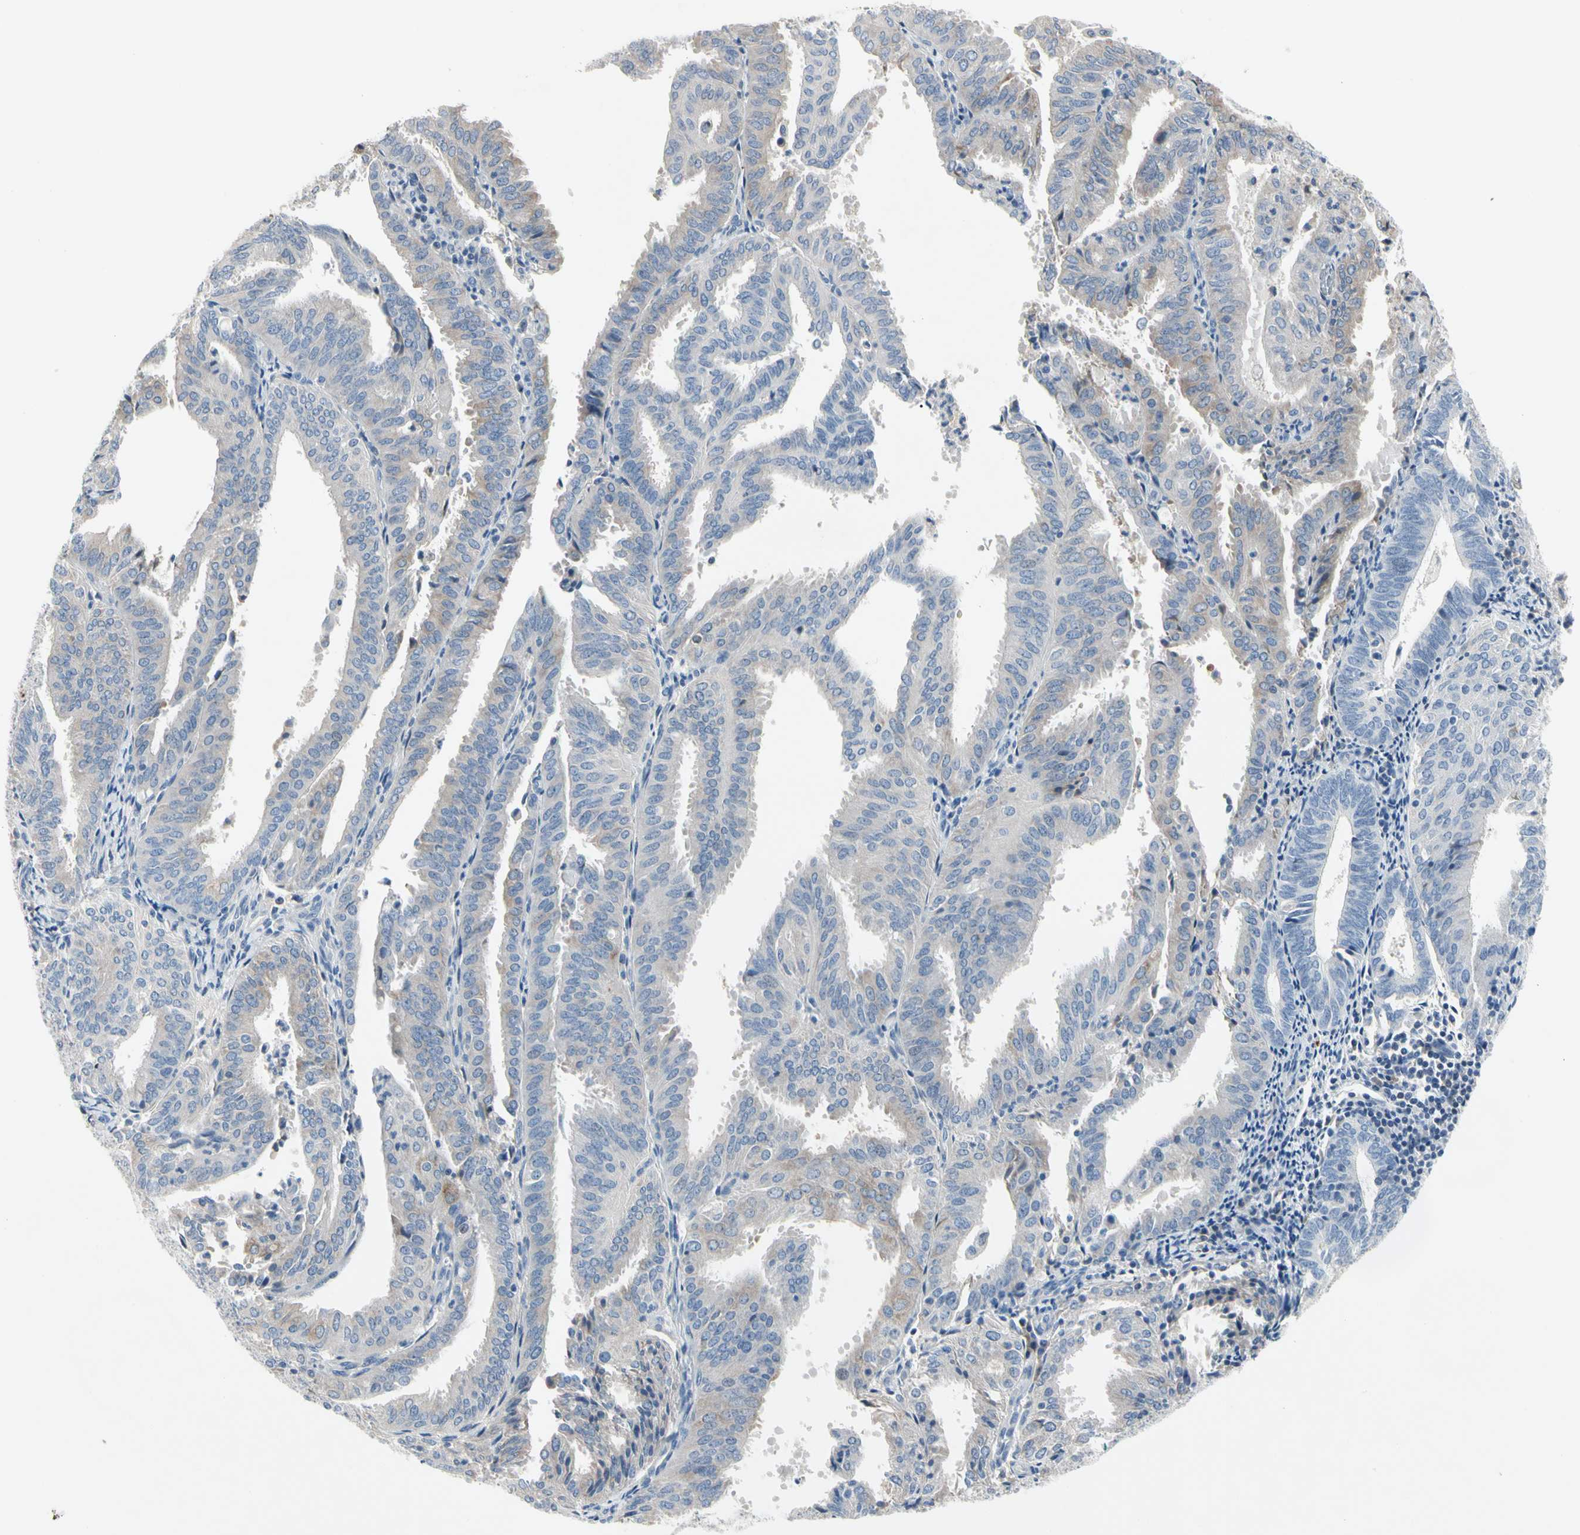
{"staining": {"intensity": "weak", "quantity": "25%-75%", "location": "cytoplasmic/membranous"}, "tissue": "endometrial cancer", "cell_type": "Tumor cells", "image_type": "cancer", "snomed": [{"axis": "morphology", "description": "Adenocarcinoma, NOS"}, {"axis": "topography", "description": "Uterus"}], "caption": "Endometrial adenocarcinoma tissue exhibits weak cytoplasmic/membranous expression in approximately 25%-75% of tumor cells, visualized by immunohistochemistry.", "gene": "ECRG4", "patient": {"sex": "female", "age": 60}}